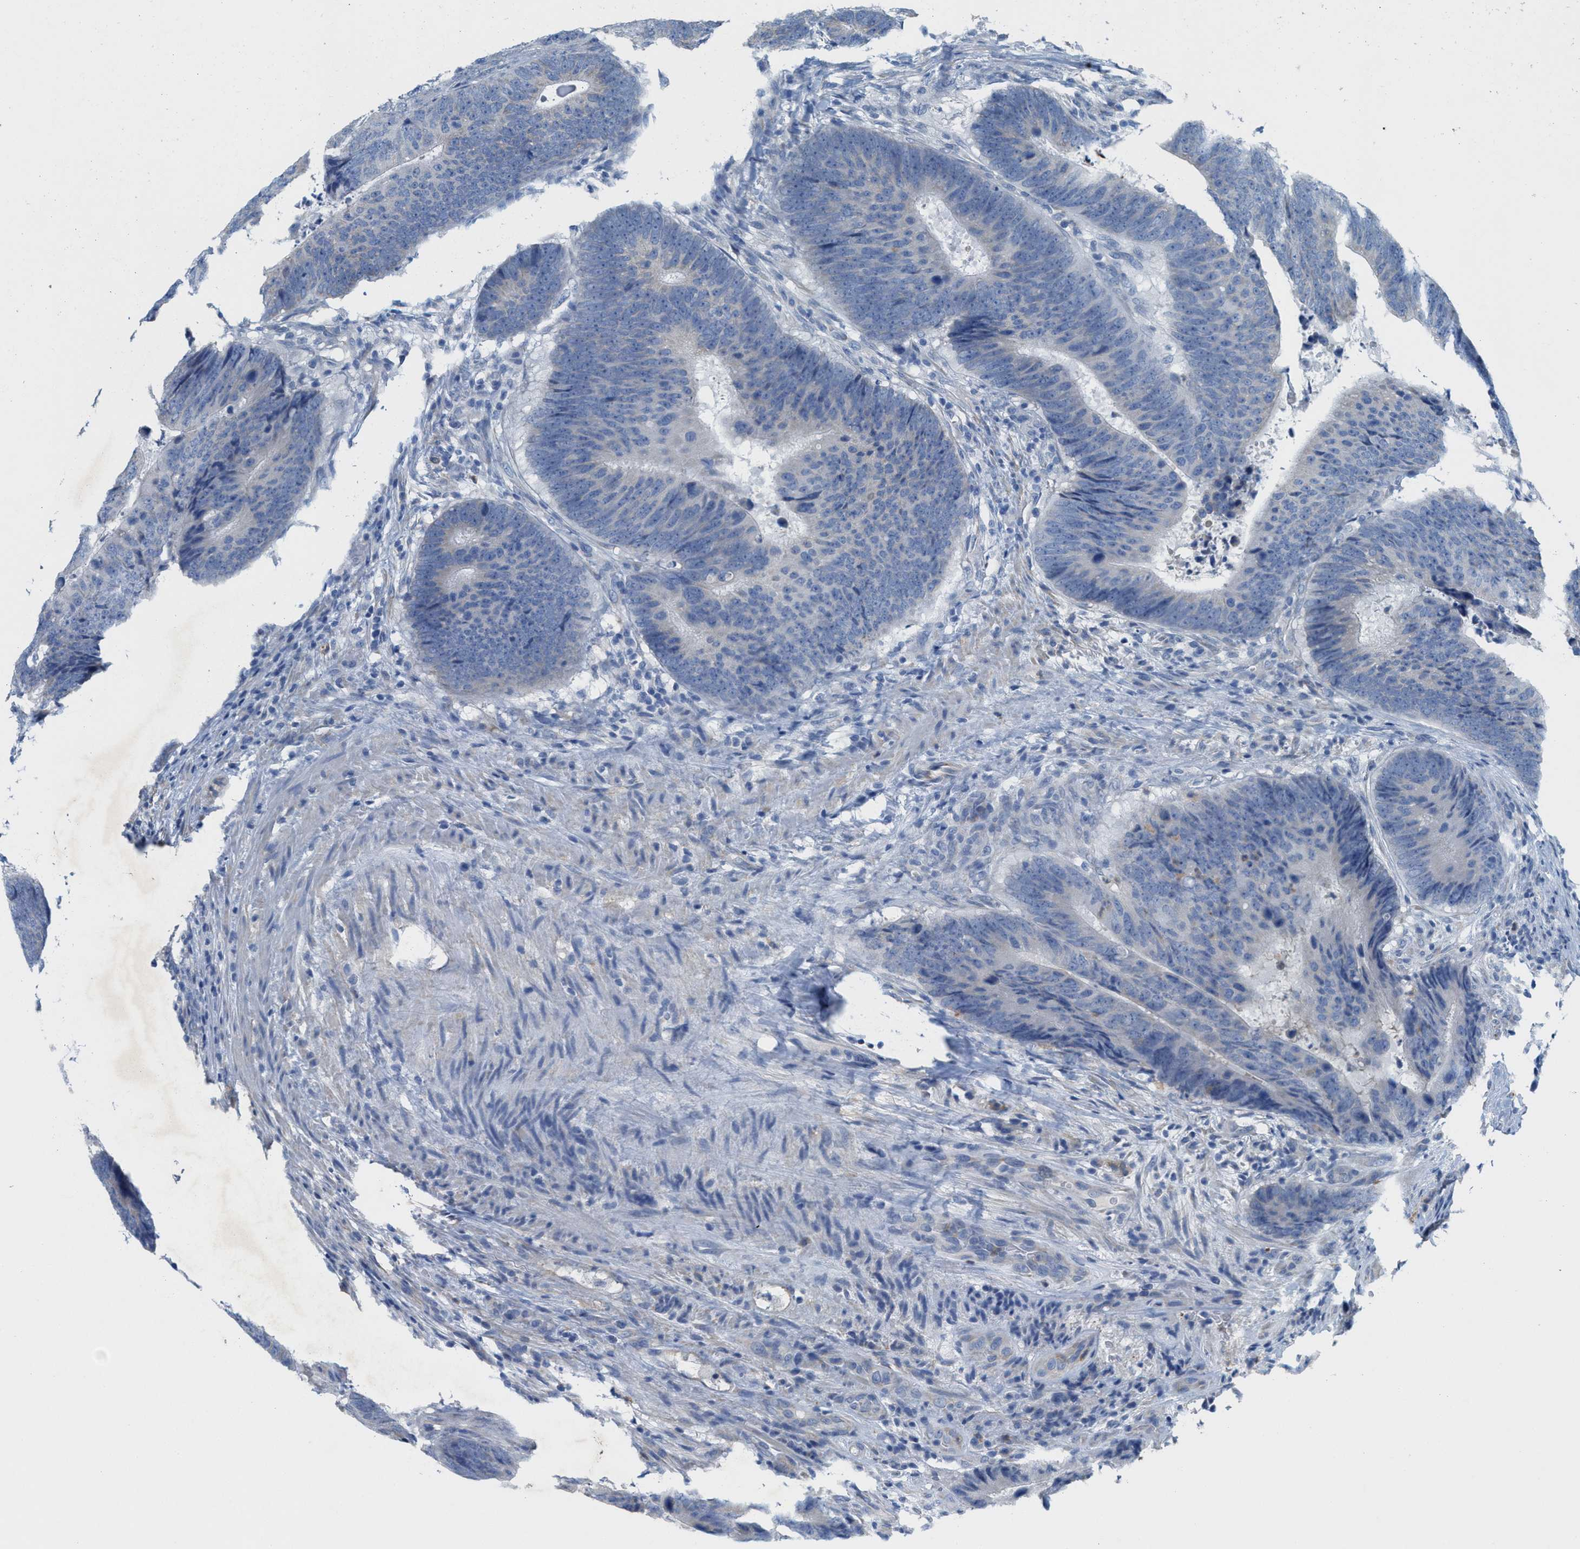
{"staining": {"intensity": "negative", "quantity": "none", "location": "none"}, "tissue": "colorectal cancer", "cell_type": "Tumor cells", "image_type": "cancer", "snomed": [{"axis": "morphology", "description": "Adenocarcinoma, NOS"}, {"axis": "topography", "description": "Colon"}], "caption": "This micrograph is of adenocarcinoma (colorectal) stained with immunohistochemistry to label a protein in brown with the nuclei are counter-stained blue. There is no positivity in tumor cells.", "gene": "CPA2", "patient": {"sex": "male", "age": 56}}